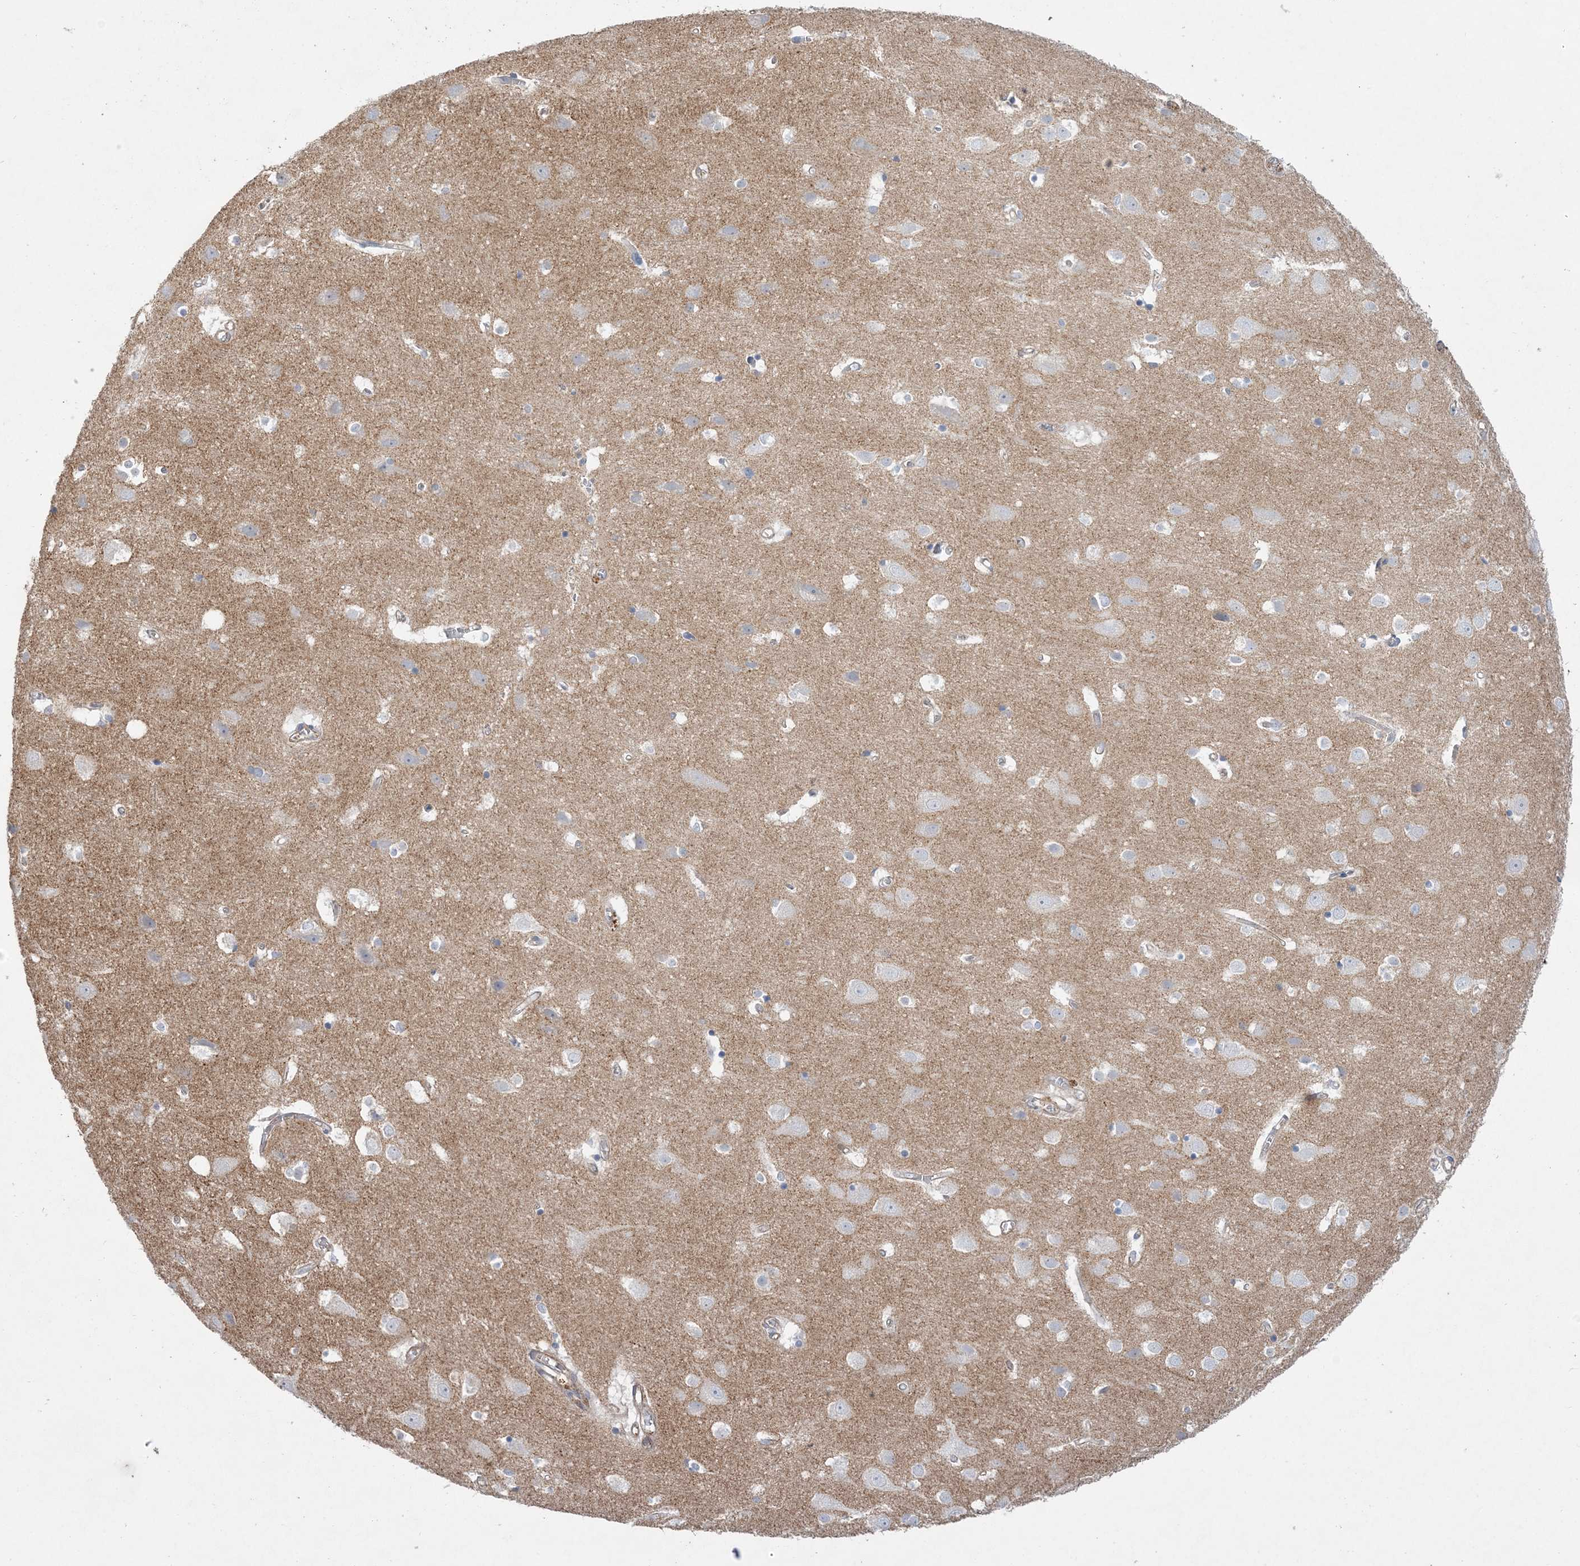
{"staining": {"intensity": "negative", "quantity": "none", "location": "none"}, "tissue": "cerebral cortex", "cell_type": "Endothelial cells", "image_type": "normal", "snomed": [{"axis": "morphology", "description": "Normal tissue, NOS"}, {"axis": "topography", "description": "Cerebral cortex"}], "caption": "Immunohistochemistry photomicrograph of normal cerebral cortex: cerebral cortex stained with DAB demonstrates no significant protein staining in endothelial cells. (IHC, brightfield microscopy, high magnification).", "gene": "PIGC", "patient": {"sex": "male", "age": 54}}